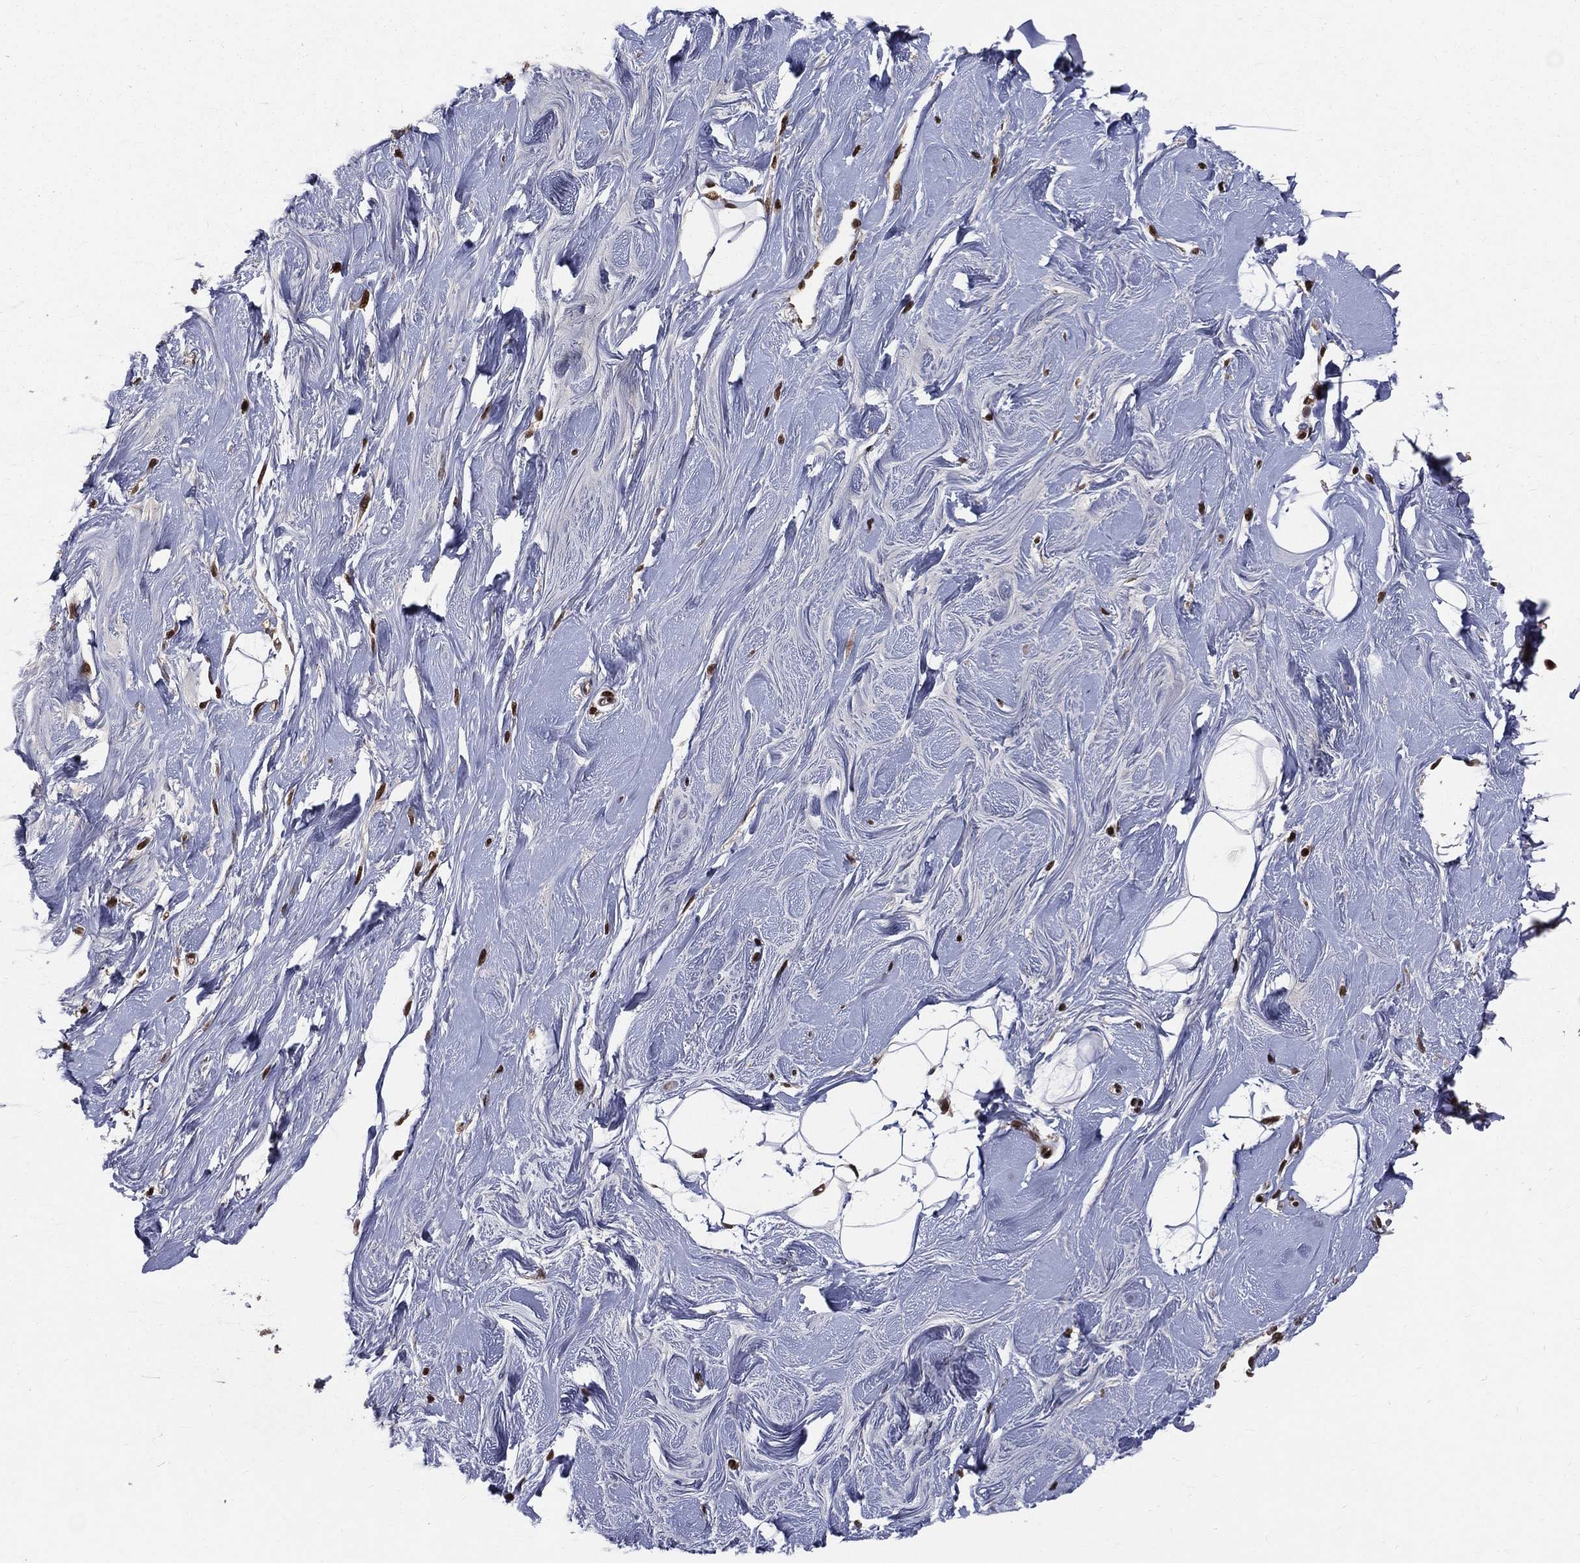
{"staining": {"intensity": "strong", "quantity": "<25%", "location": "nuclear"}, "tissue": "adipose tissue", "cell_type": "Adipocytes", "image_type": "normal", "snomed": [{"axis": "morphology", "description": "Normal tissue, NOS"}, {"axis": "topography", "description": "Breast"}], "caption": "Adipose tissue stained with DAB (3,3'-diaminobenzidine) IHC reveals medium levels of strong nuclear staining in approximately <25% of adipocytes.", "gene": "SMC3", "patient": {"sex": "female", "age": 49}}